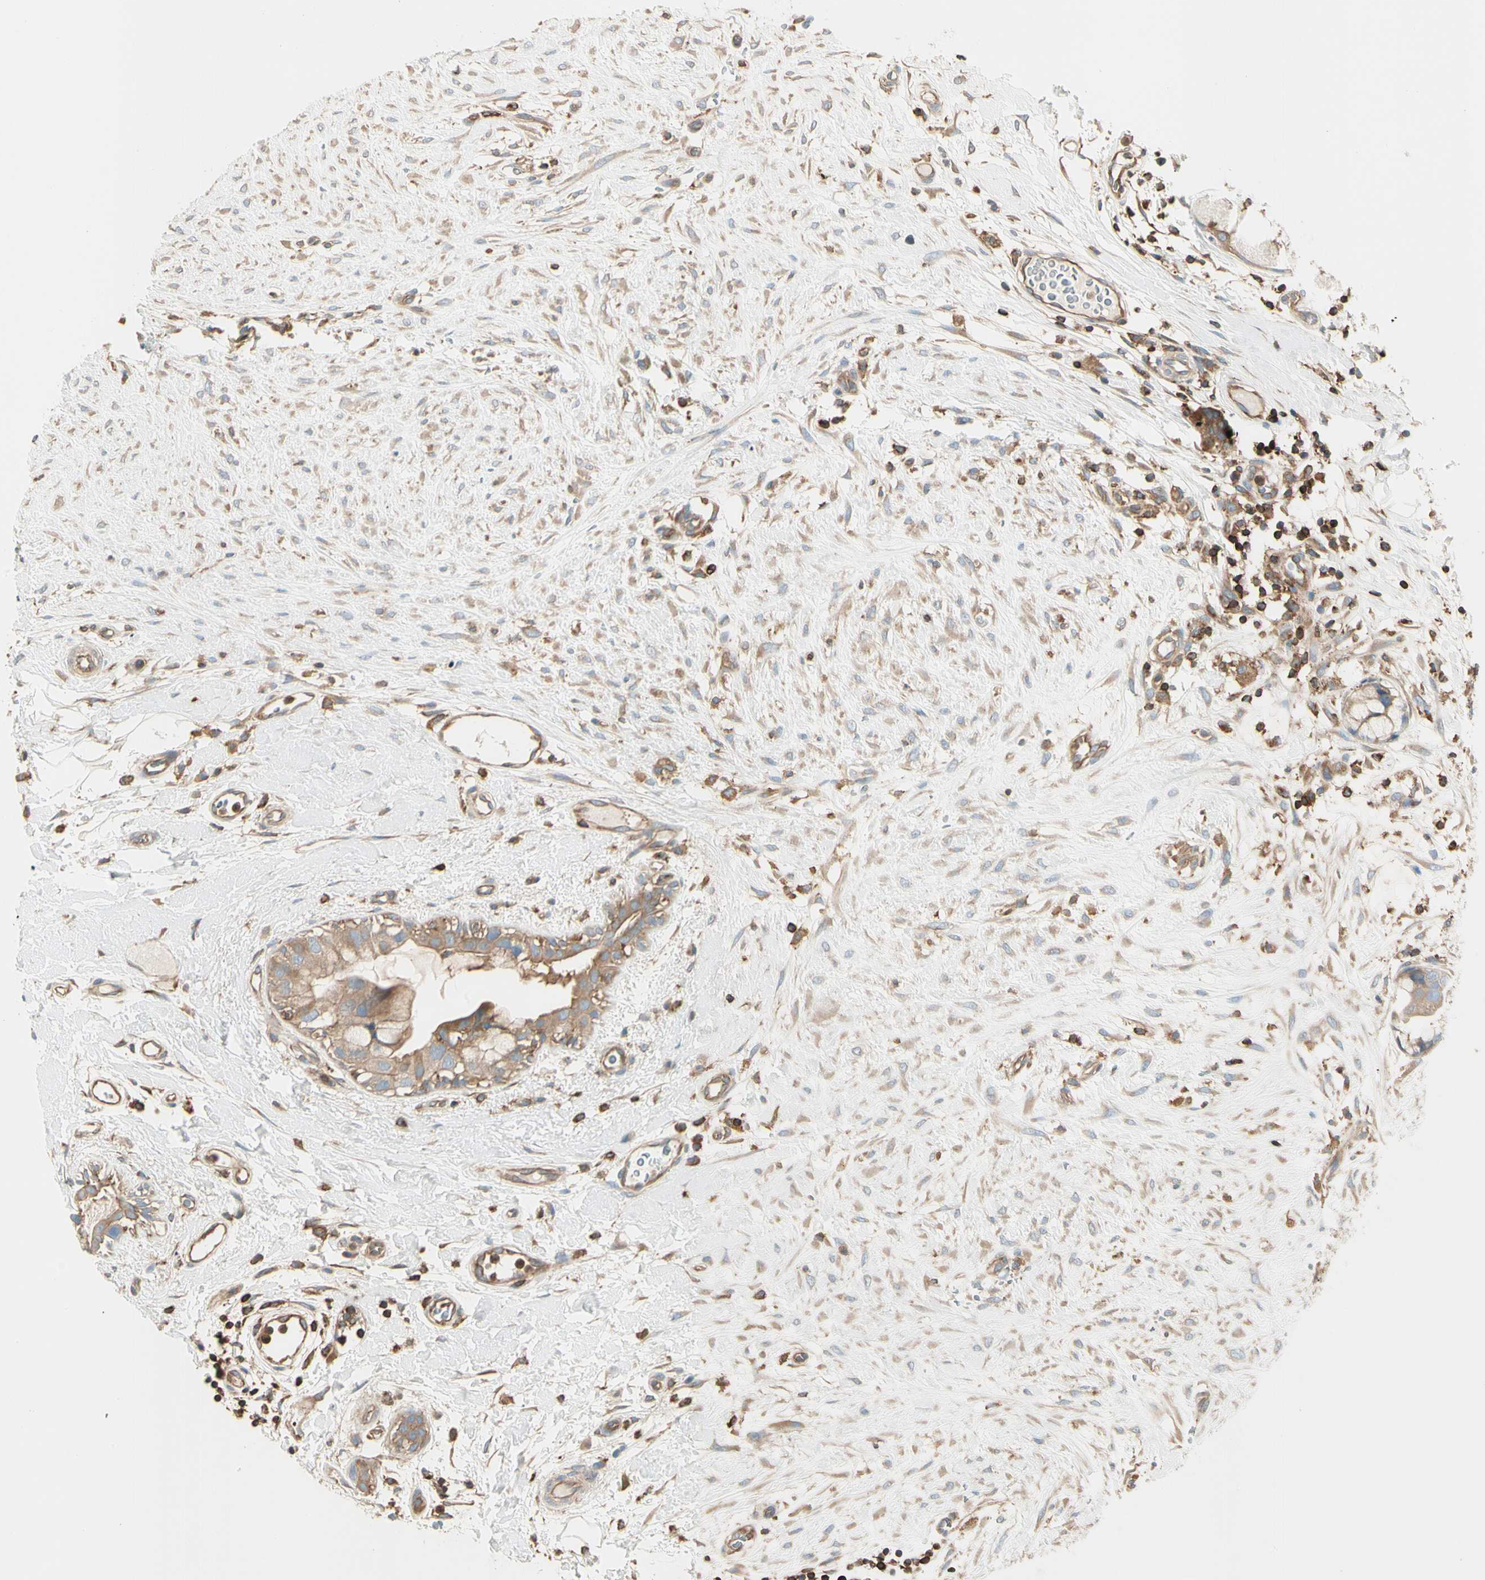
{"staining": {"intensity": "weak", "quantity": ">75%", "location": "cytoplasmic/membranous"}, "tissue": "breast cancer", "cell_type": "Tumor cells", "image_type": "cancer", "snomed": [{"axis": "morphology", "description": "Duct carcinoma"}, {"axis": "topography", "description": "Breast"}], "caption": "Immunohistochemistry (IHC) histopathology image of neoplastic tissue: human breast cancer (infiltrating ductal carcinoma) stained using IHC exhibits low levels of weak protein expression localized specifically in the cytoplasmic/membranous of tumor cells, appearing as a cytoplasmic/membranous brown color.", "gene": "CAPZA2", "patient": {"sex": "female", "age": 40}}